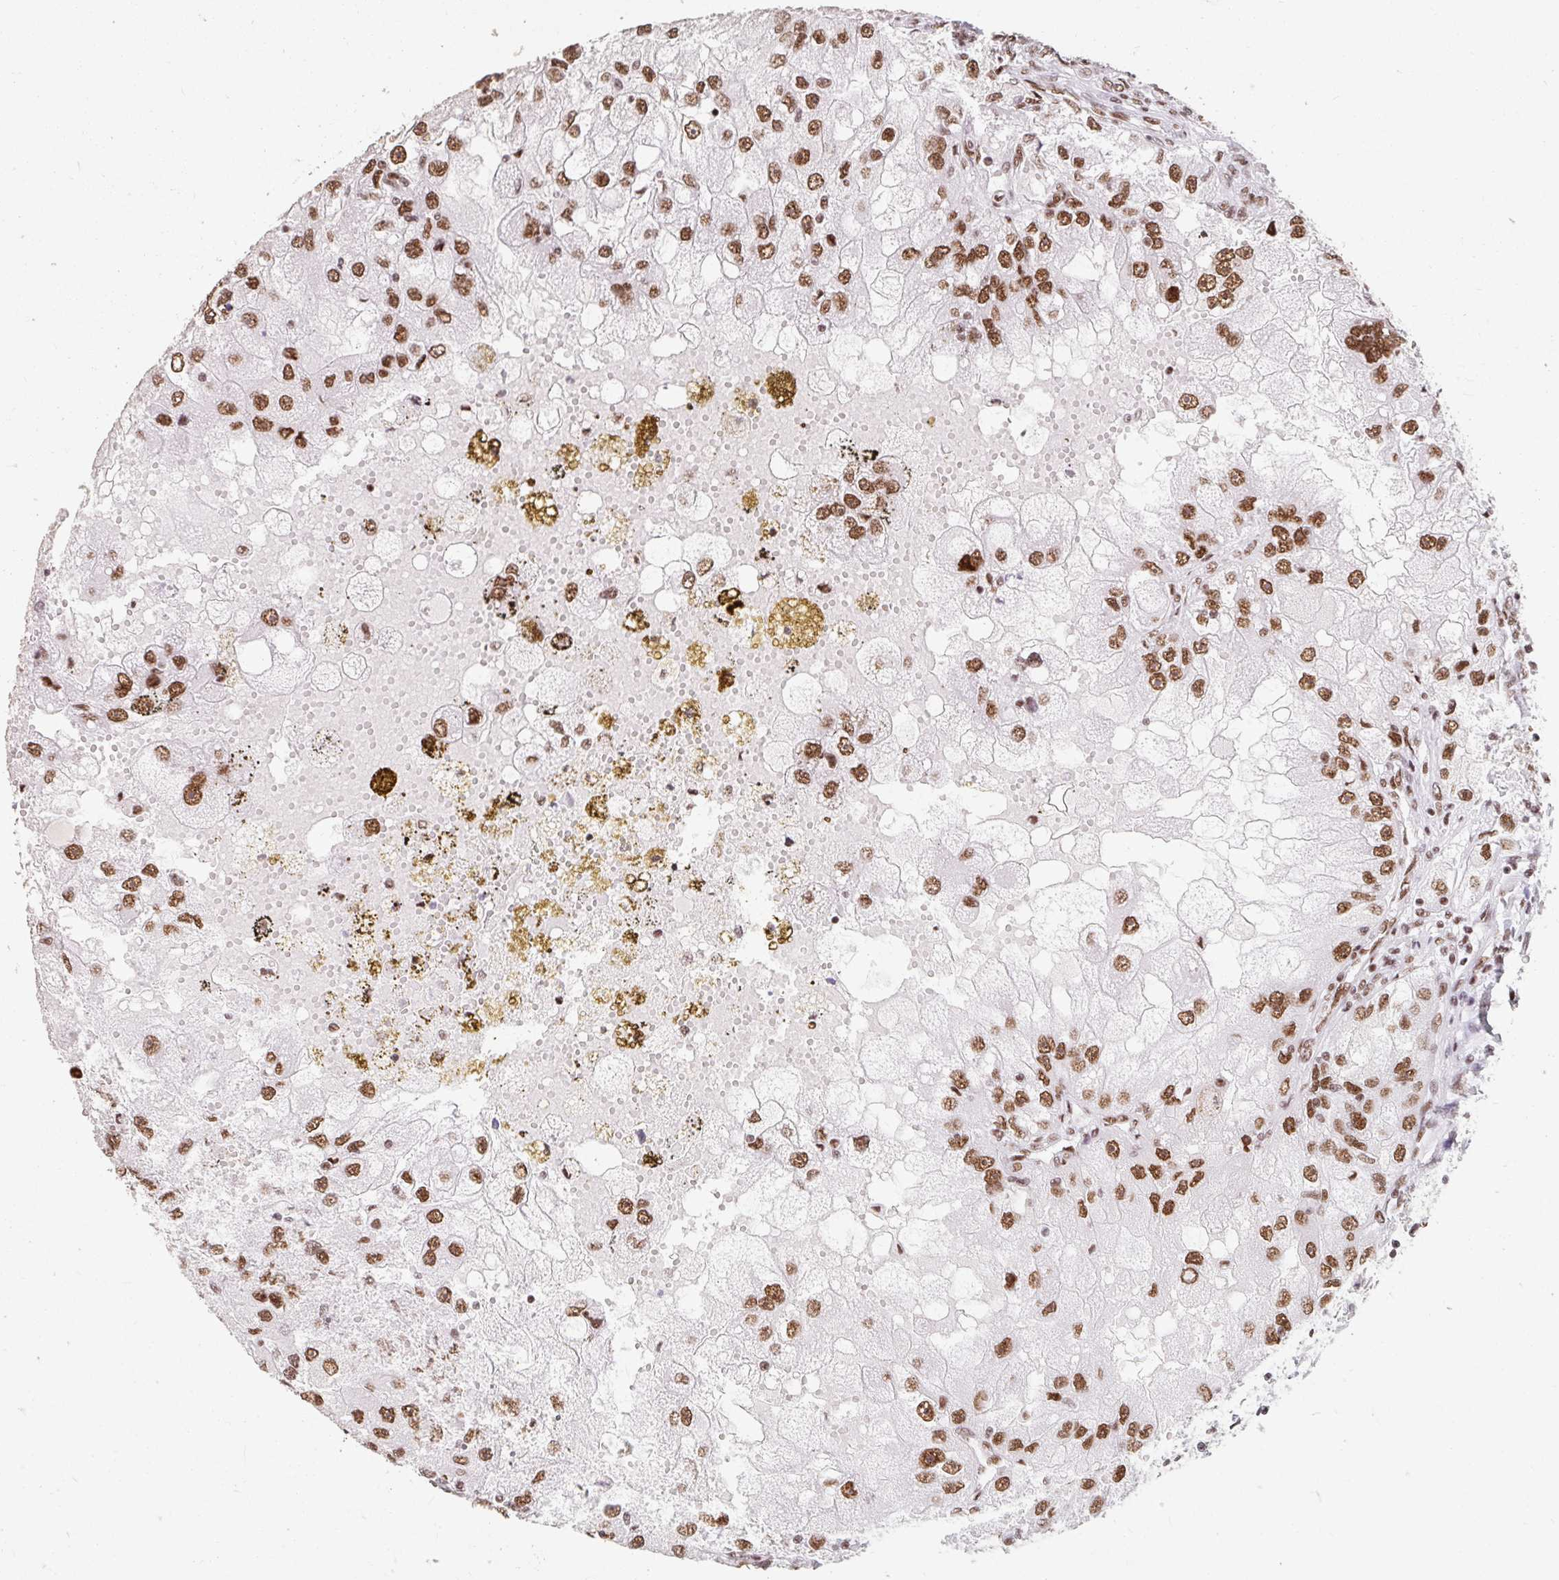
{"staining": {"intensity": "strong", "quantity": ">75%", "location": "nuclear"}, "tissue": "renal cancer", "cell_type": "Tumor cells", "image_type": "cancer", "snomed": [{"axis": "morphology", "description": "Adenocarcinoma, NOS"}, {"axis": "topography", "description": "Kidney"}], "caption": "IHC of human renal cancer (adenocarcinoma) demonstrates high levels of strong nuclear staining in approximately >75% of tumor cells.", "gene": "SRSF10", "patient": {"sex": "male", "age": 63}}